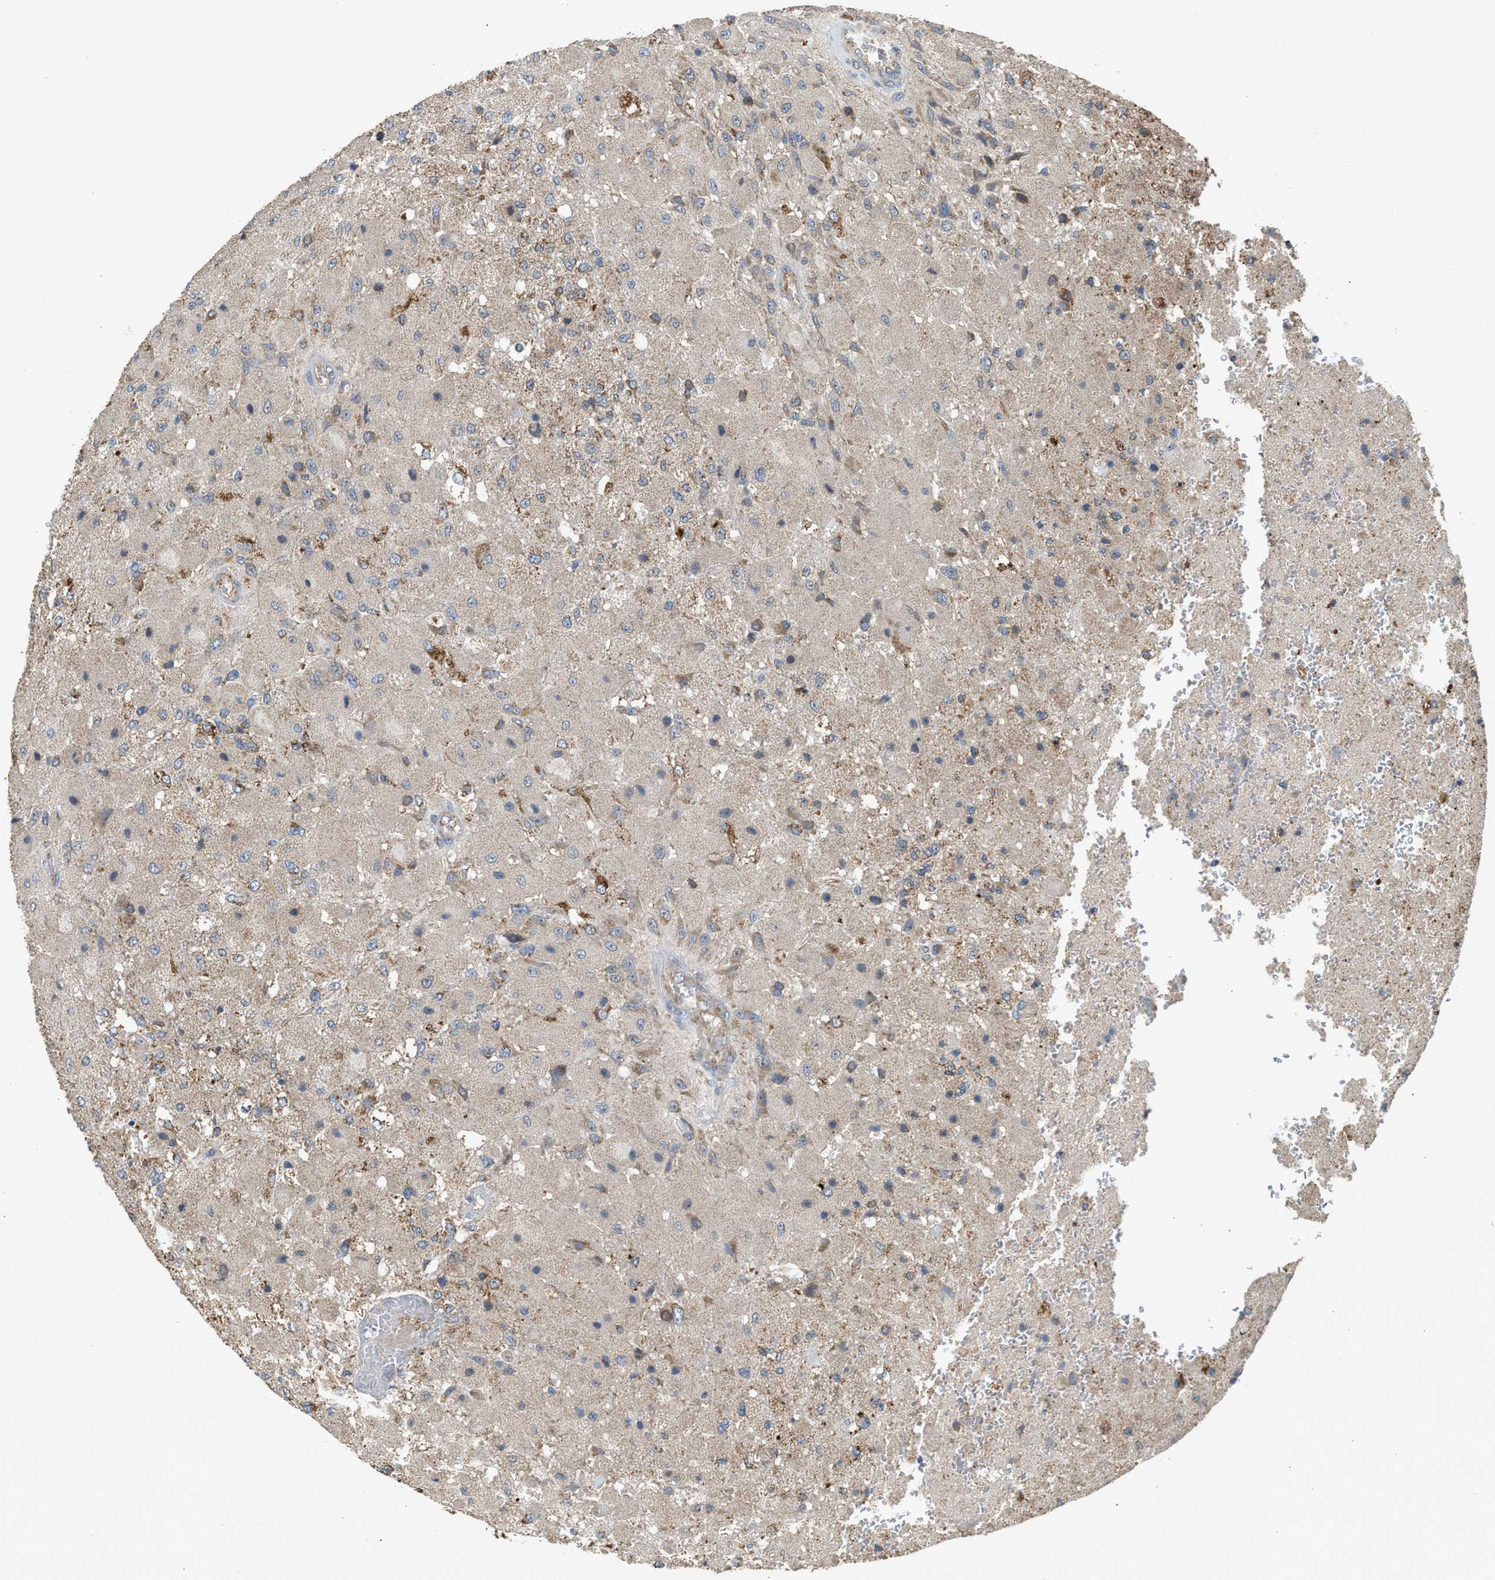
{"staining": {"intensity": "weak", "quantity": ">75%", "location": "cytoplasmic/membranous"}, "tissue": "glioma", "cell_type": "Tumor cells", "image_type": "cancer", "snomed": [{"axis": "morphology", "description": "Normal tissue, NOS"}, {"axis": "morphology", "description": "Glioma, malignant, High grade"}, {"axis": "topography", "description": "Cerebral cortex"}], "caption": "This is an image of IHC staining of malignant high-grade glioma, which shows weak expression in the cytoplasmic/membranous of tumor cells.", "gene": "STARD3", "patient": {"sex": "male", "age": 77}}